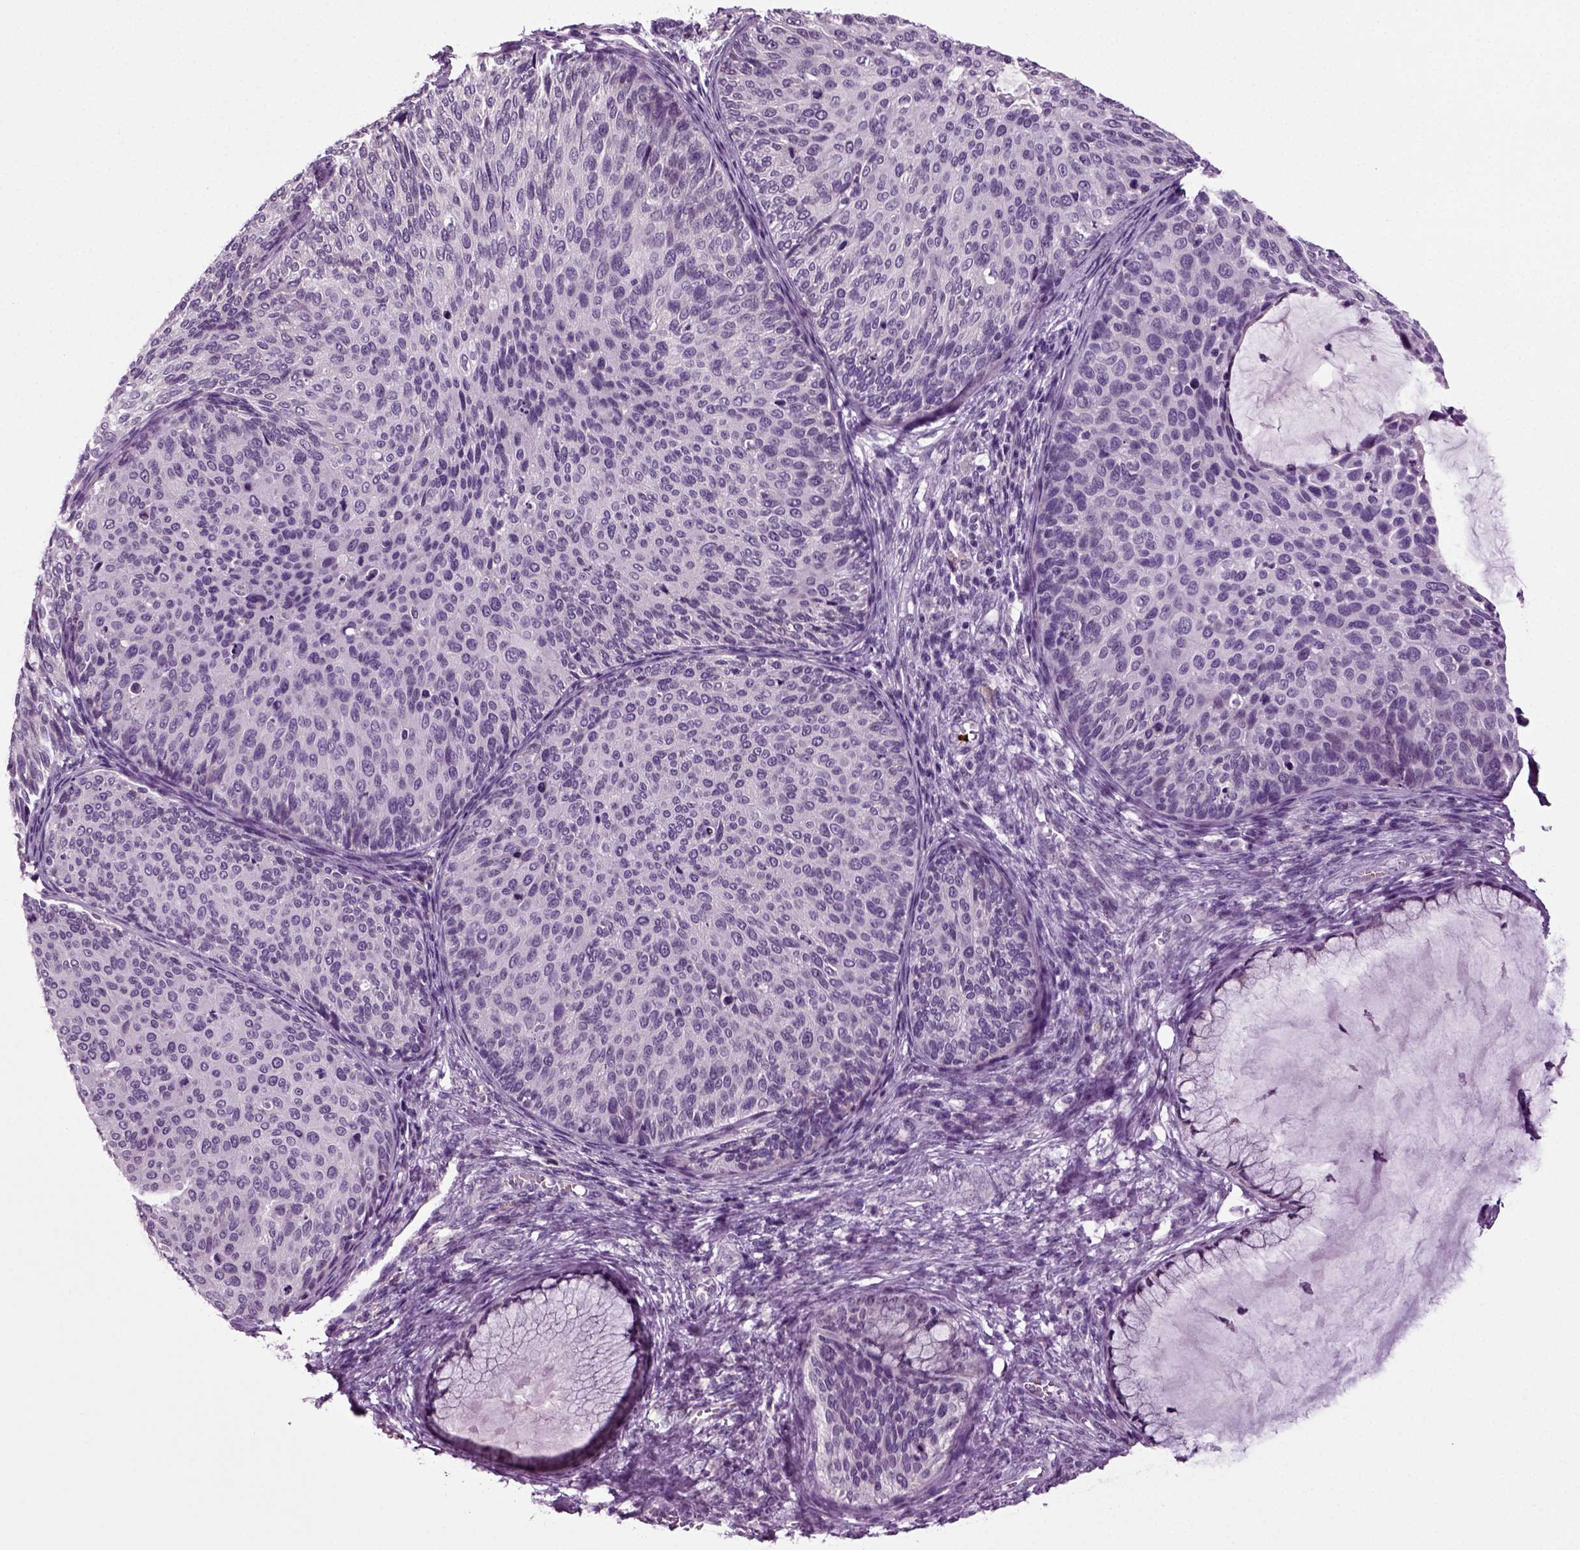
{"staining": {"intensity": "negative", "quantity": "none", "location": "none"}, "tissue": "cervical cancer", "cell_type": "Tumor cells", "image_type": "cancer", "snomed": [{"axis": "morphology", "description": "Squamous cell carcinoma, NOS"}, {"axis": "topography", "description": "Cervix"}], "caption": "Human squamous cell carcinoma (cervical) stained for a protein using immunohistochemistry exhibits no positivity in tumor cells.", "gene": "SPATA17", "patient": {"sex": "female", "age": 36}}